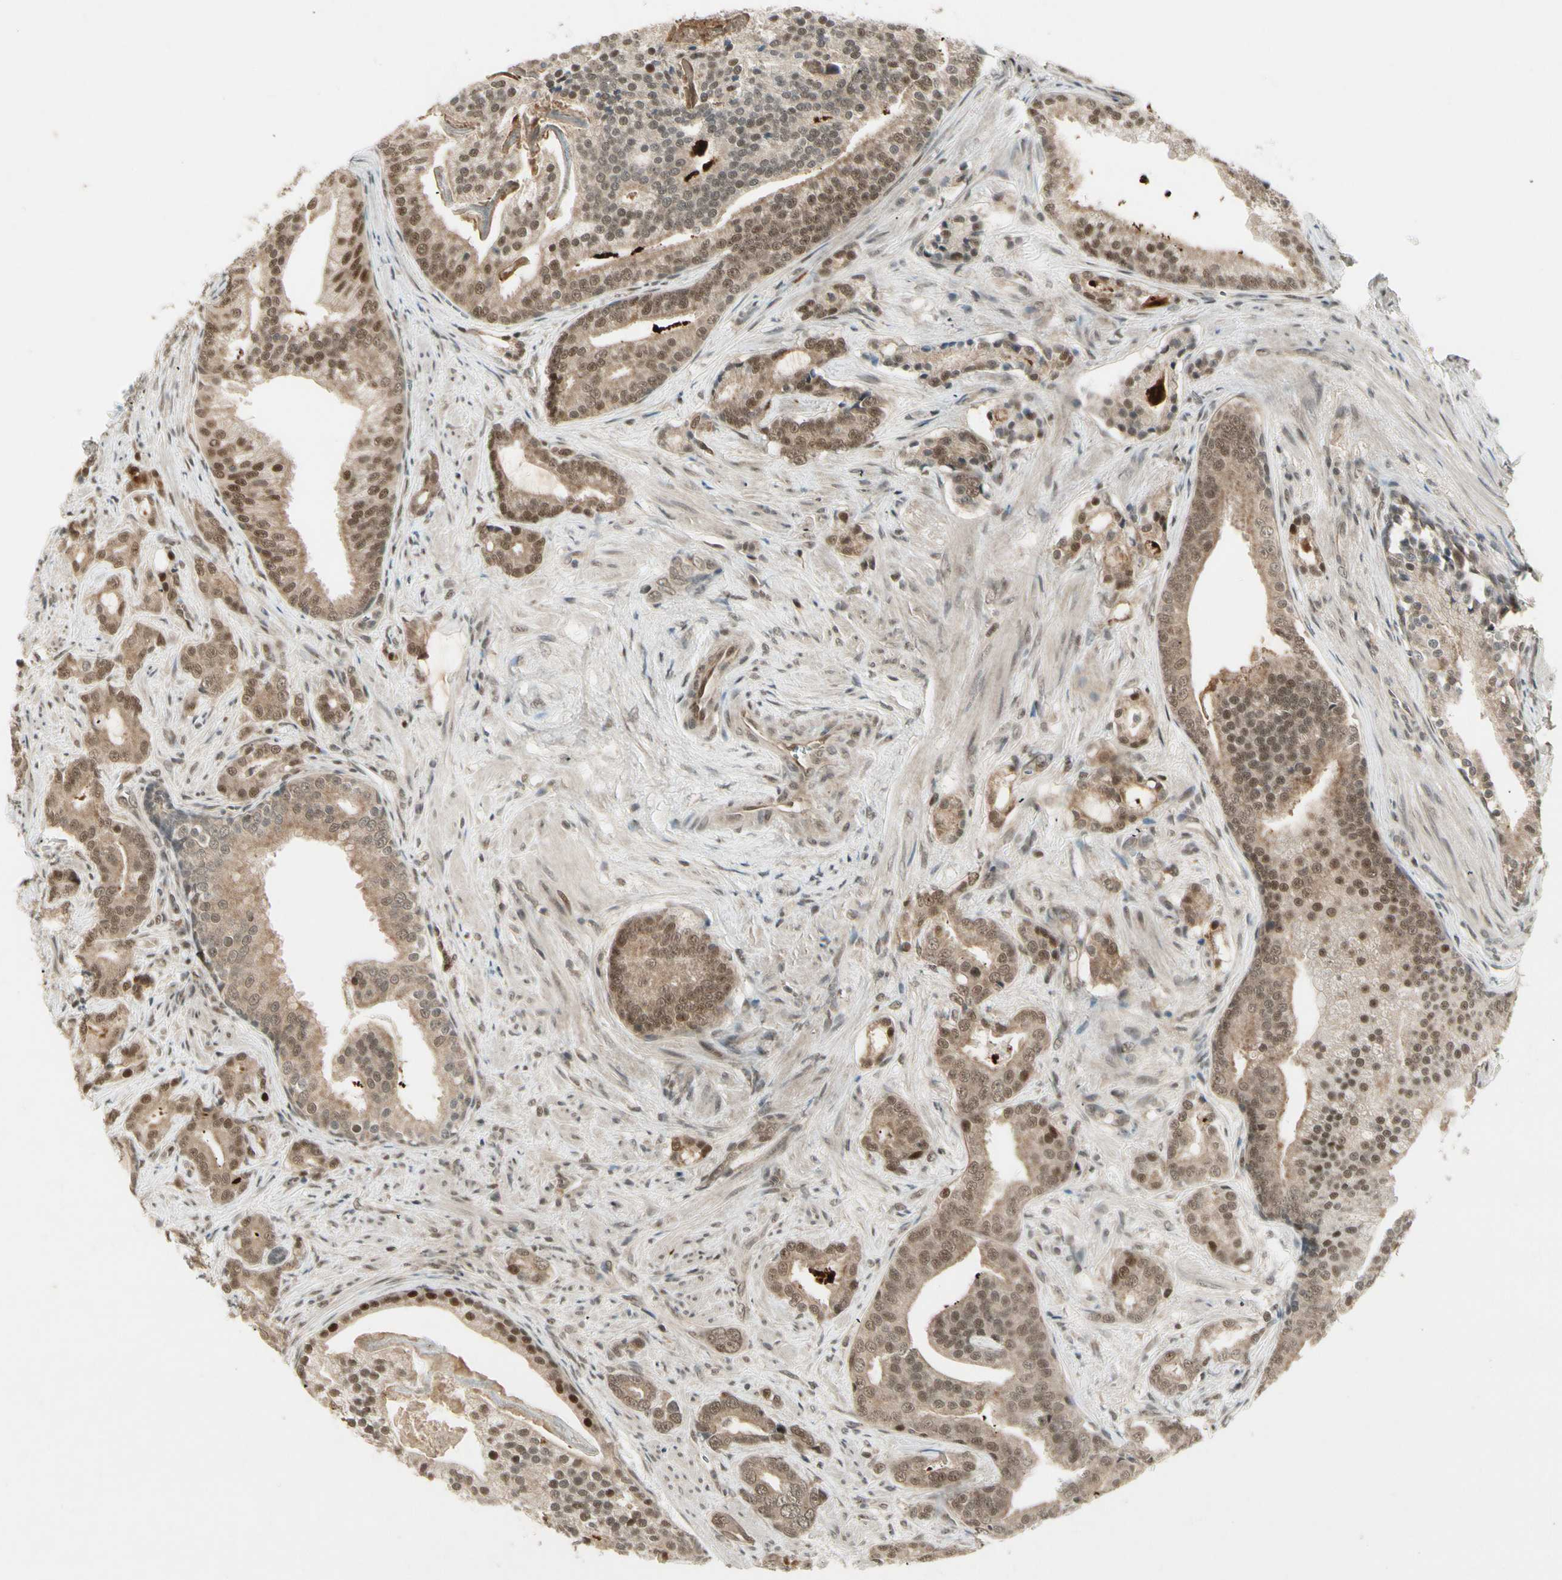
{"staining": {"intensity": "moderate", "quantity": "25%-75%", "location": "cytoplasmic/membranous,nuclear"}, "tissue": "prostate cancer", "cell_type": "Tumor cells", "image_type": "cancer", "snomed": [{"axis": "morphology", "description": "Adenocarcinoma, Low grade"}, {"axis": "topography", "description": "Prostate"}], "caption": "Immunohistochemistry (IHC) staining of prostate adenocarcinoma (low-grade), which displays medium levels of moderate cytoplasmic/membranous and nuclear positivity in approximately 25%-75% of tumor cells indicating moderate cytoplasmic/membranous and nuclear protein positivity. The staining was performed using DAB (brown) for protein detection and nuclei were counterstained in hematoxylin (blue).", "gene": "CDK11A", "patient": {"sex": "male", "age": 58}}